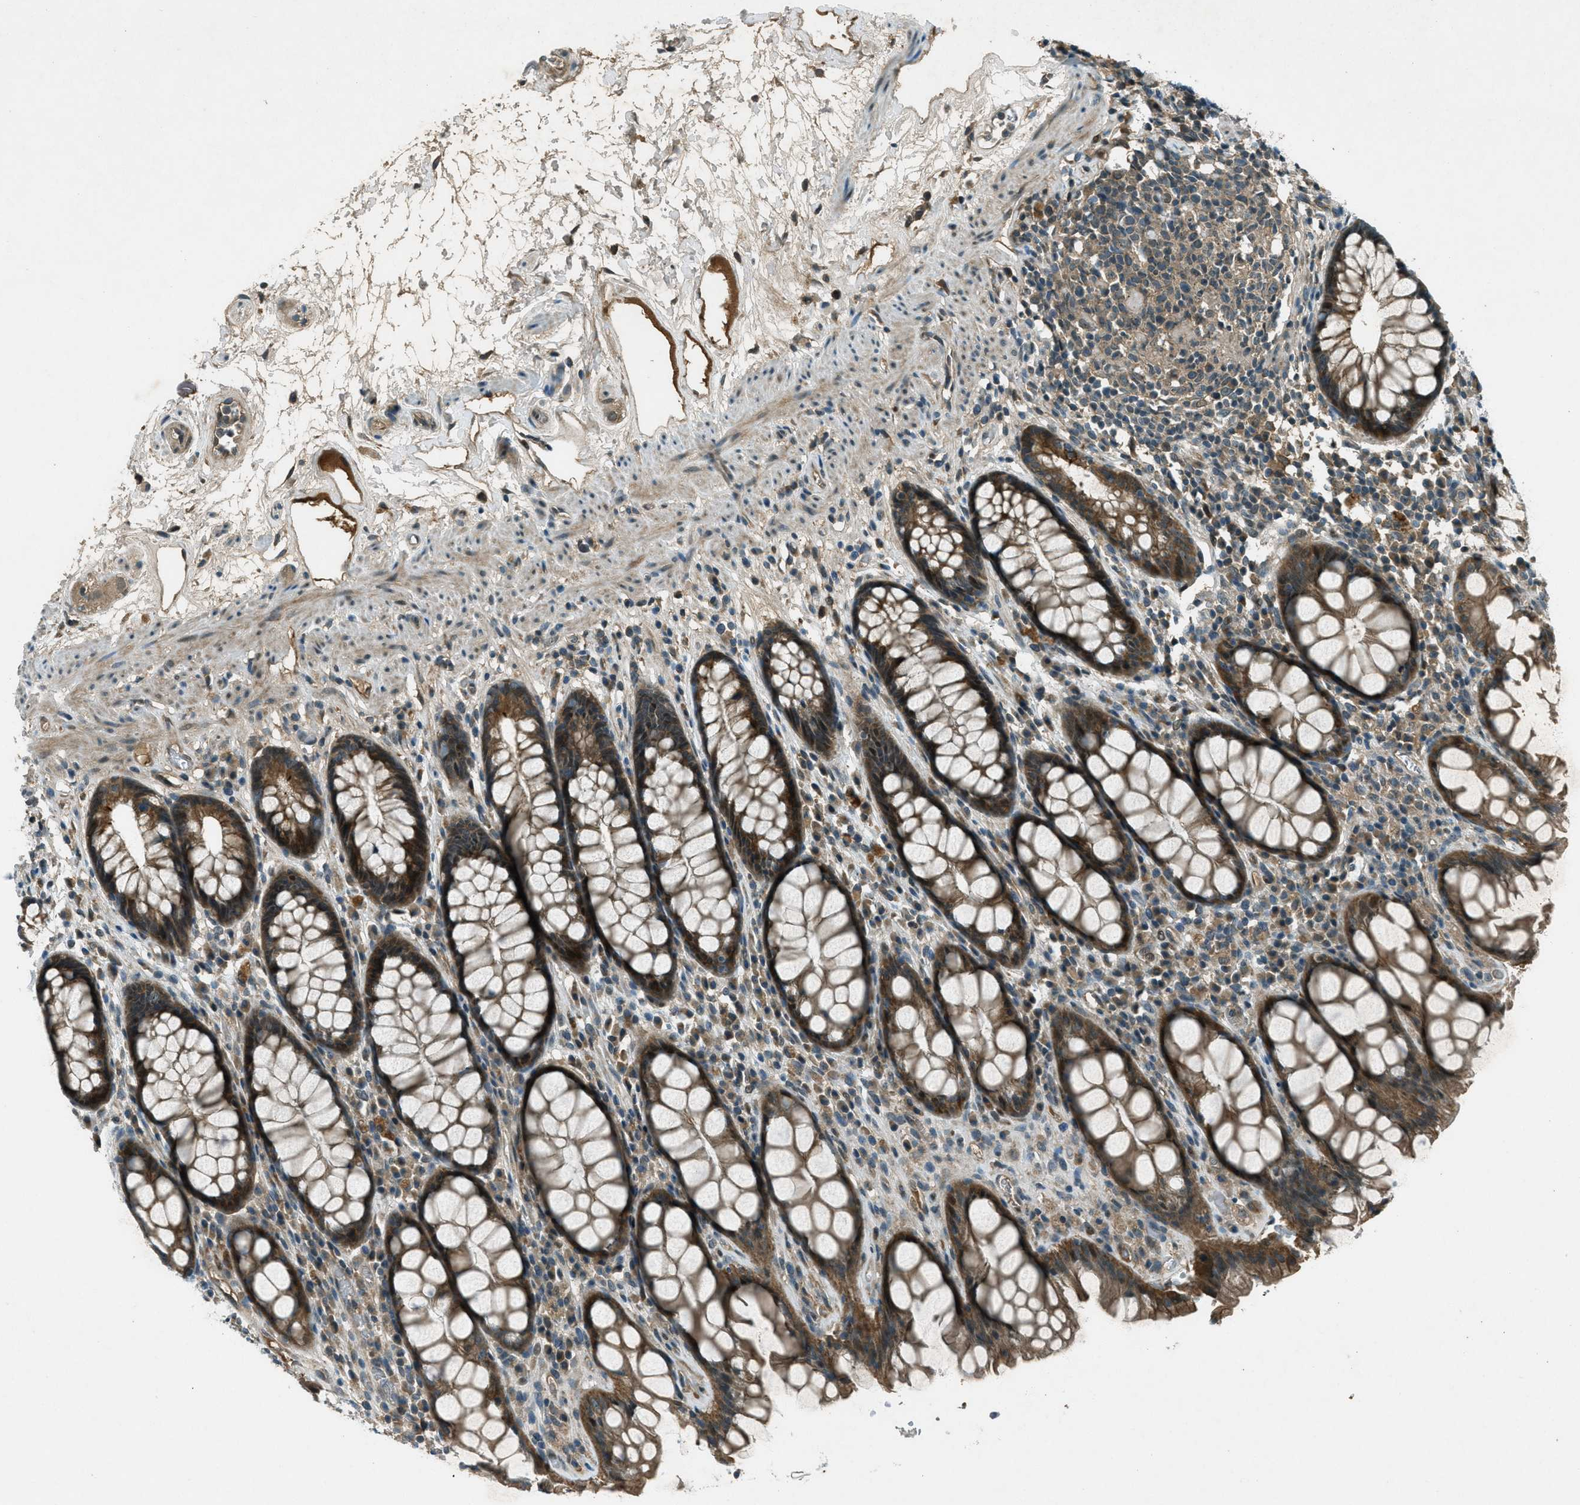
{"staining": {"intensity": "strong", "quantity": ">75%", "location": "cytoplasmic/membranous"}, "tissue": "rectum", "cell_type": "Glandular cells", "image_type": "normal", "snomed": [{"axis": "morphology", "description": "Normal tissue, NOS"}, {"axis": "topography", "description": "Rectum"}], "caption": "The histopathology image demonstrates immunohistochemical staining of benign rectum. There is strong cytoplasmic/membranous staining is present in approximately >75% of glandular cells. (Stains: DAB (3,3'-diaminobenzidine) in brown, nuclei in blue, Microscopy: brightfield microscopy at high magnification).", "gene": "STK11", "patient": {"sex": "male", "age": 64}}